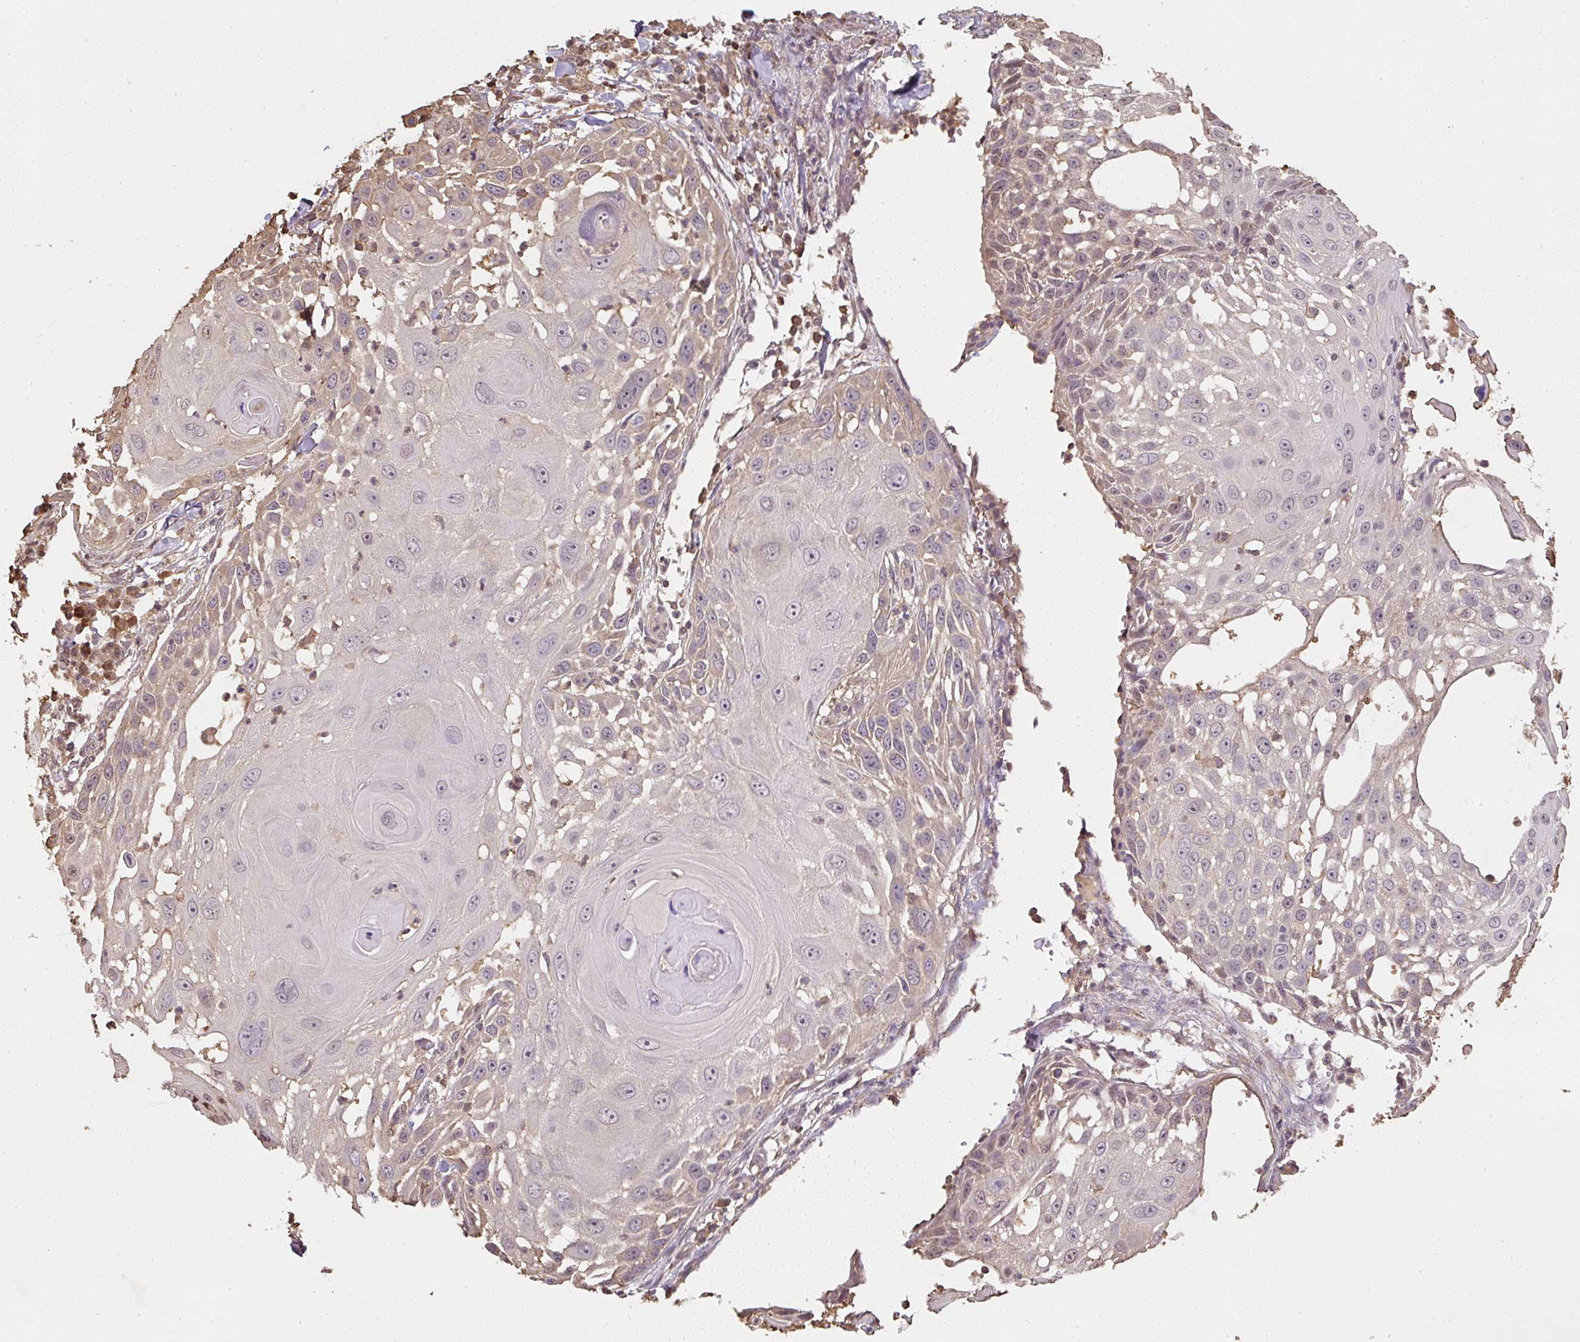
{"staining": {"intensity": "weak", "quantity": "25%-75%", "location": "cytoplasmic/membranous"}, "tissue": "skin cancer", "cell_type": "Tumor cells", "image_type": "cancer", "snomed": [{"axis": "morphology", "description": "Squamous cell carcinoma, NOS"}, {"axis": "topography", "description": "Skin"}], "caption": "Skin squamous cell carcinoma tissue reveals weak cytoplasmic/membranous expression in about 25%-75% of tumor cells The staining was performed using DAB to visualize the protein expression in brown, while the nuclei were stained in blue with hematoxylin (Magnification: 20x).", "gene": "TMEM170B", "patient": {"sex": "female", "age": 44}}